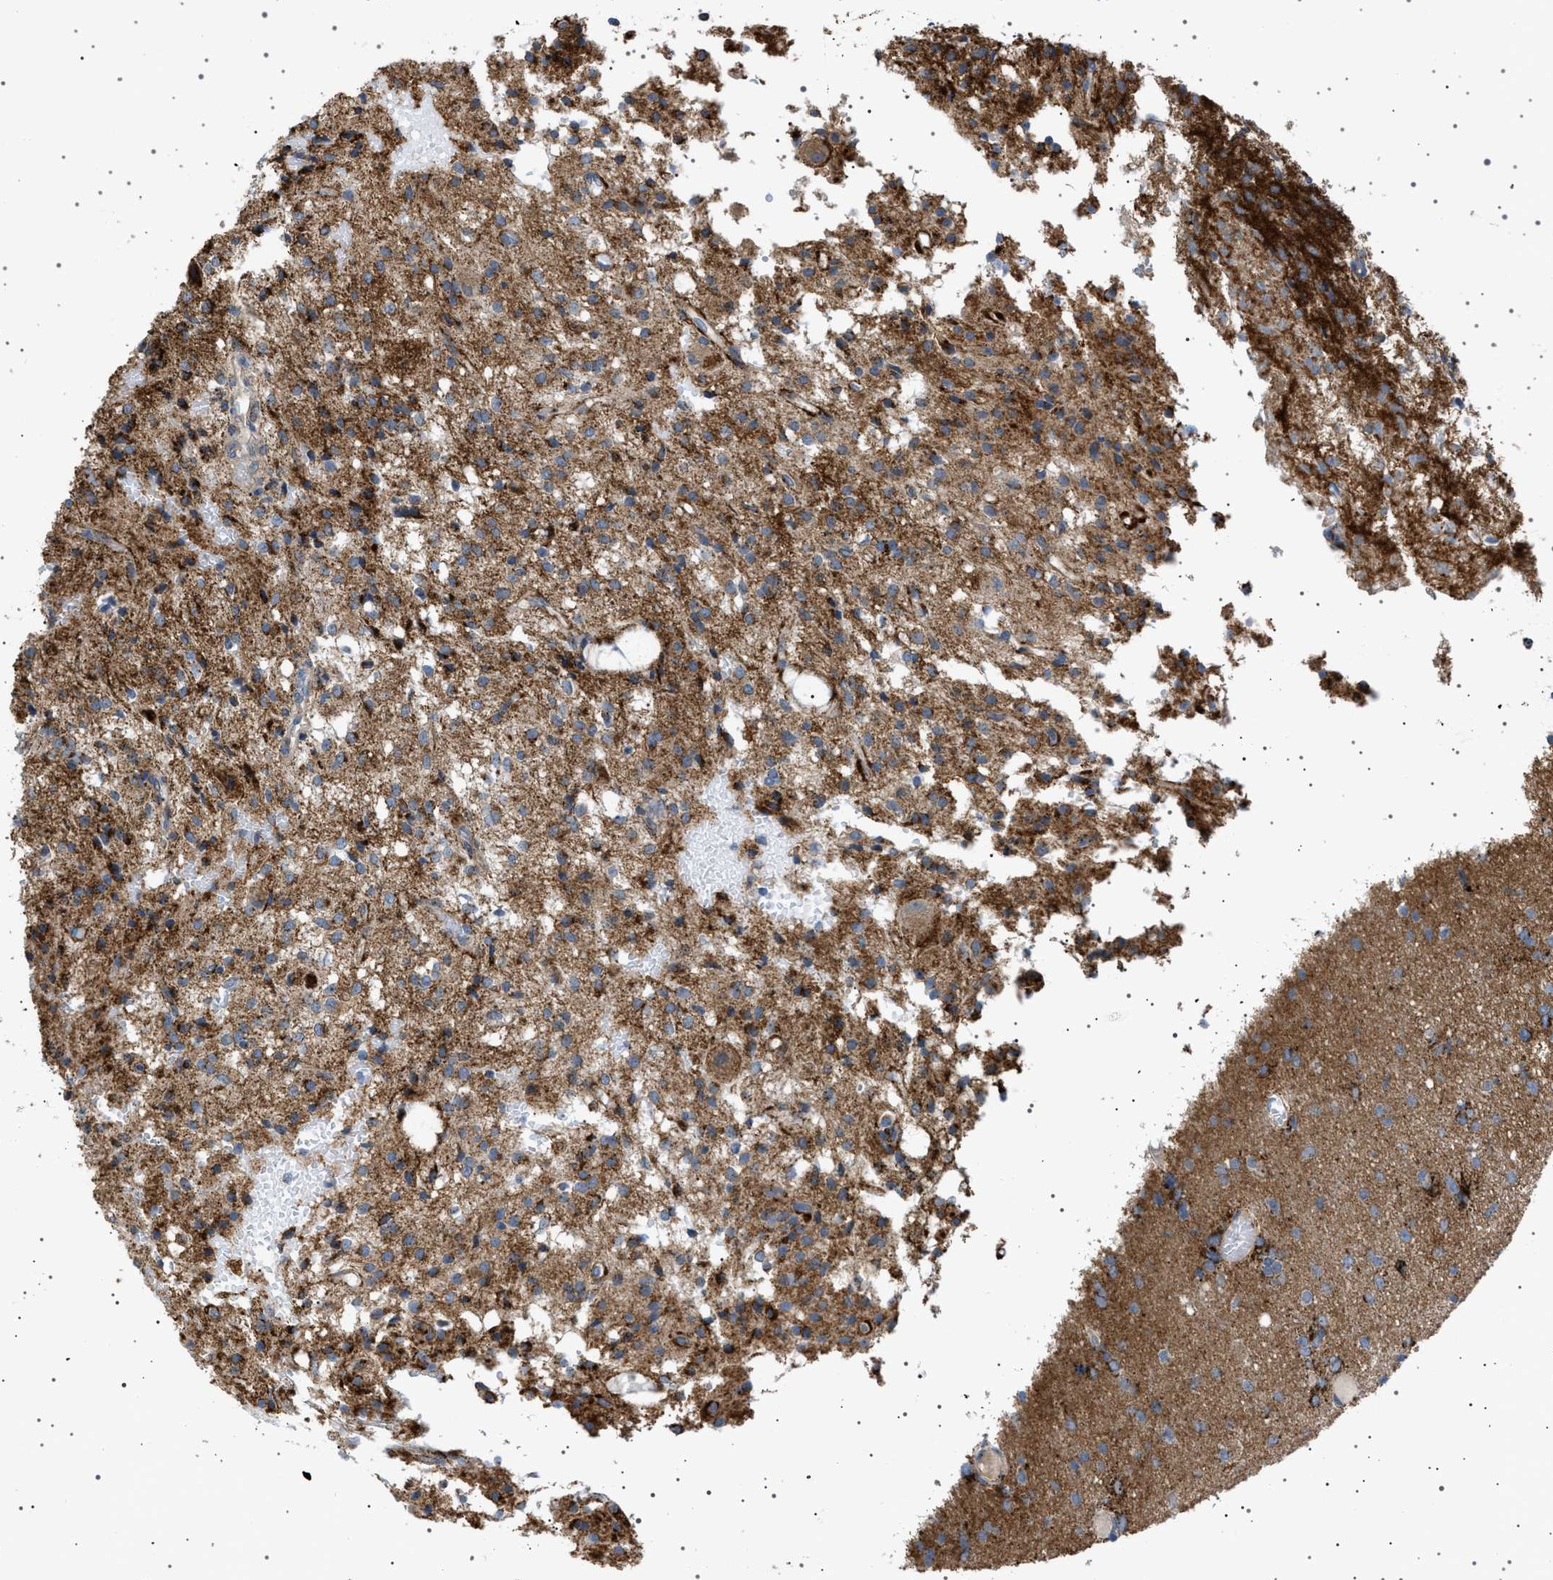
{"staining": {"intensity": "strong", "quantity": ">75%", "location": "cytoplasmic/membranous"}, "tissue": "glioma", "cell_type": "Tumor cells", "image_type": "cancer", "snomed": [{"axis": "morphology", "description": "Glioma, malignant, High grade"}, {"axis": "topography", "description": "Brain"}], "caption": "Immunohistochemistry (IHC) micrograph of neoplastic tissue: human malignant glioma (high-grade) stained using immunohistochemistry demonstrates high levels of strong protein expression localized specifically in the cytoplasmic/membranous of tumor cells, appearing as a cytoplasmic/membranous brown color.", "gene": "UBXN8", "patient": {"sex": "female", "age": 59}}